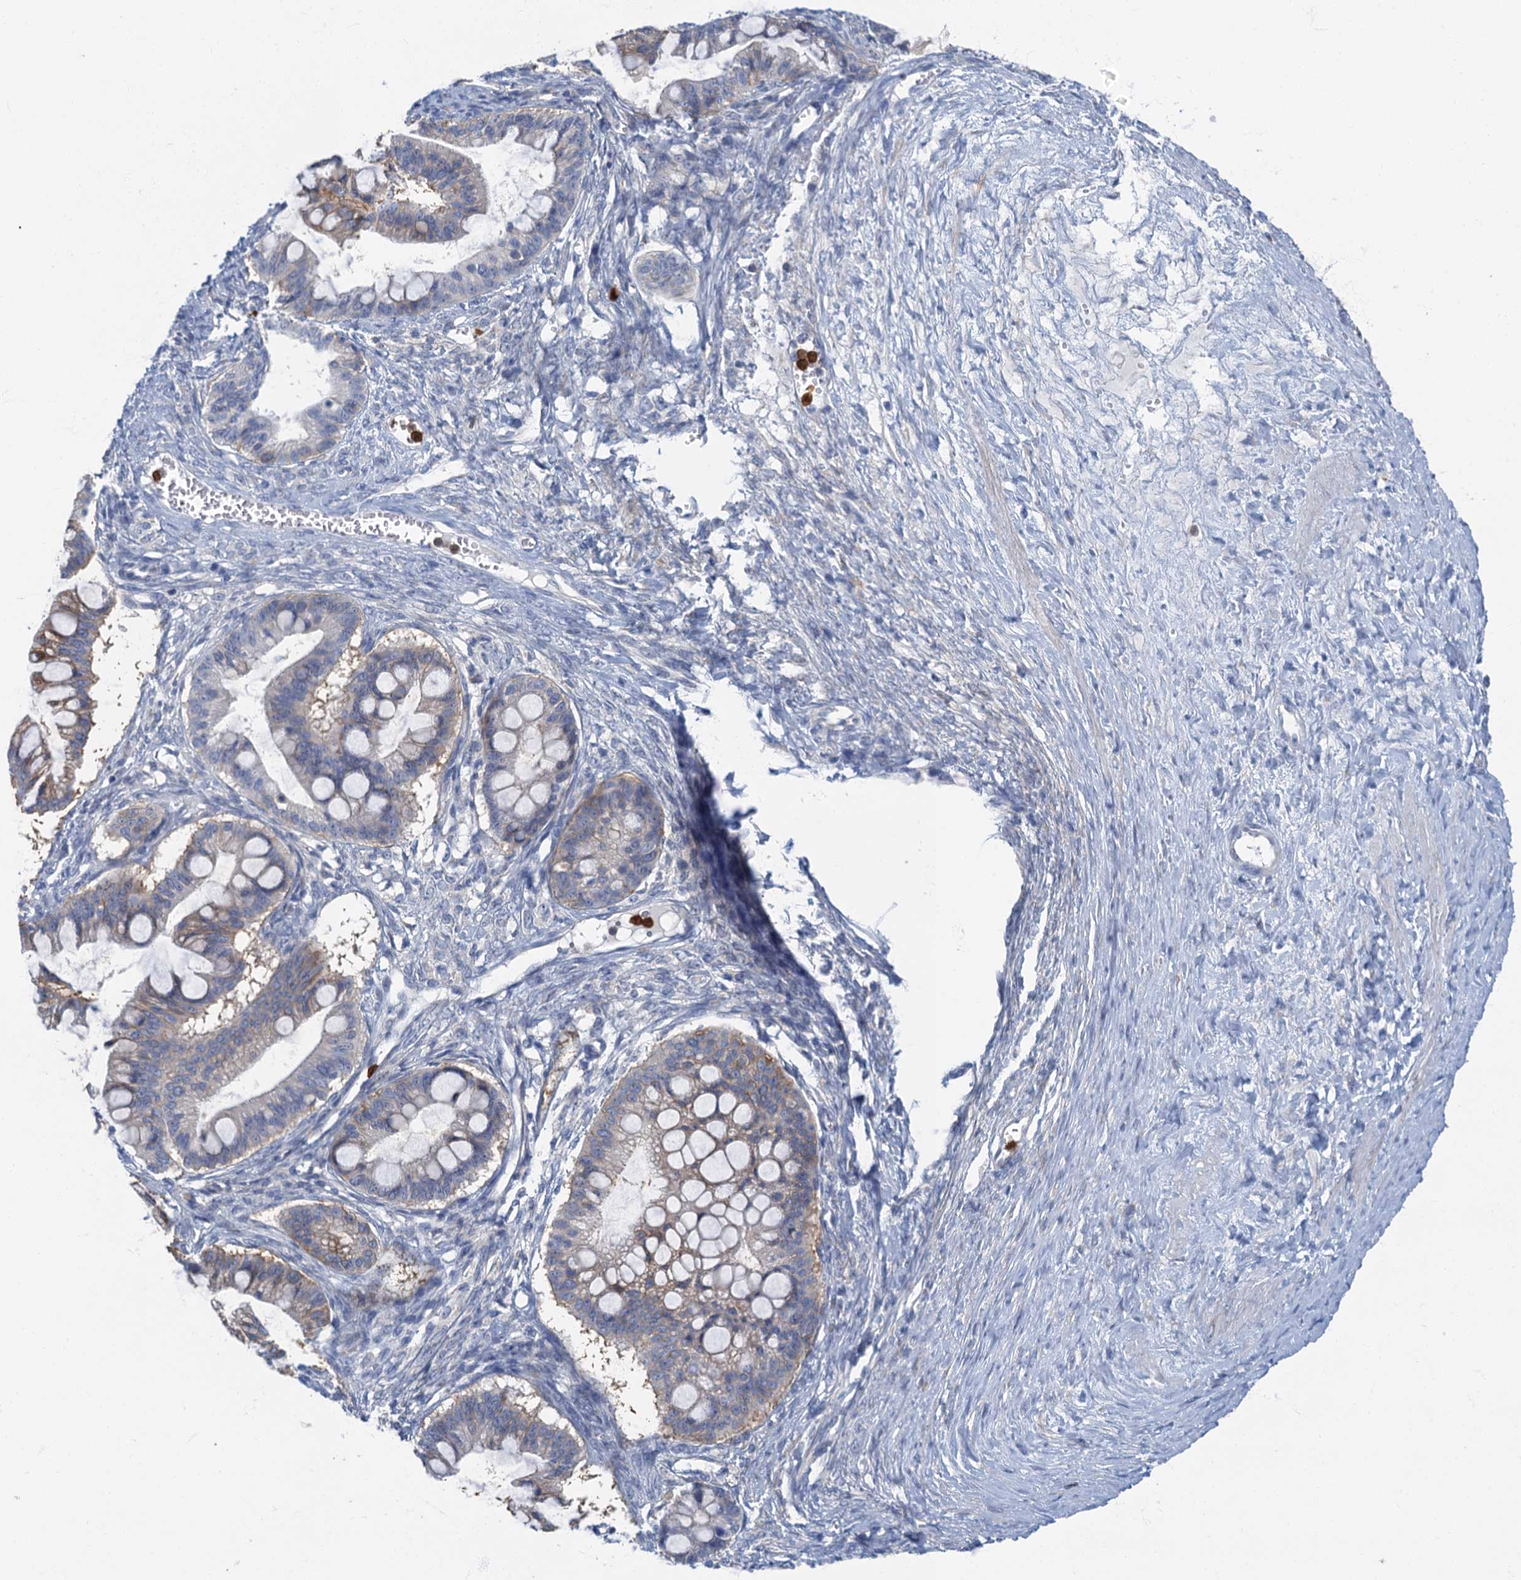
{"staining": {"intensity": "weak", "quantity": "<25%", "location": "cytoplasmic/membranous"}, "tissue": "ovarian cancer", "cell_type": "Tumor cells", "image_type": "cancer", "snomed": [{"axis": "morphology", "description": "Cystadenocarcinoma, mucinous, NOS"}, {"axis": "topography", "description": "Ovary"}], "caption": "DAB immunohistochemical staining of mucinous cystadenocarcinoma (ovarian) displays no significant expression in tumor cells.", "gene": "ANKDD1A", "patient": {"sex": "female", "age": 73}}